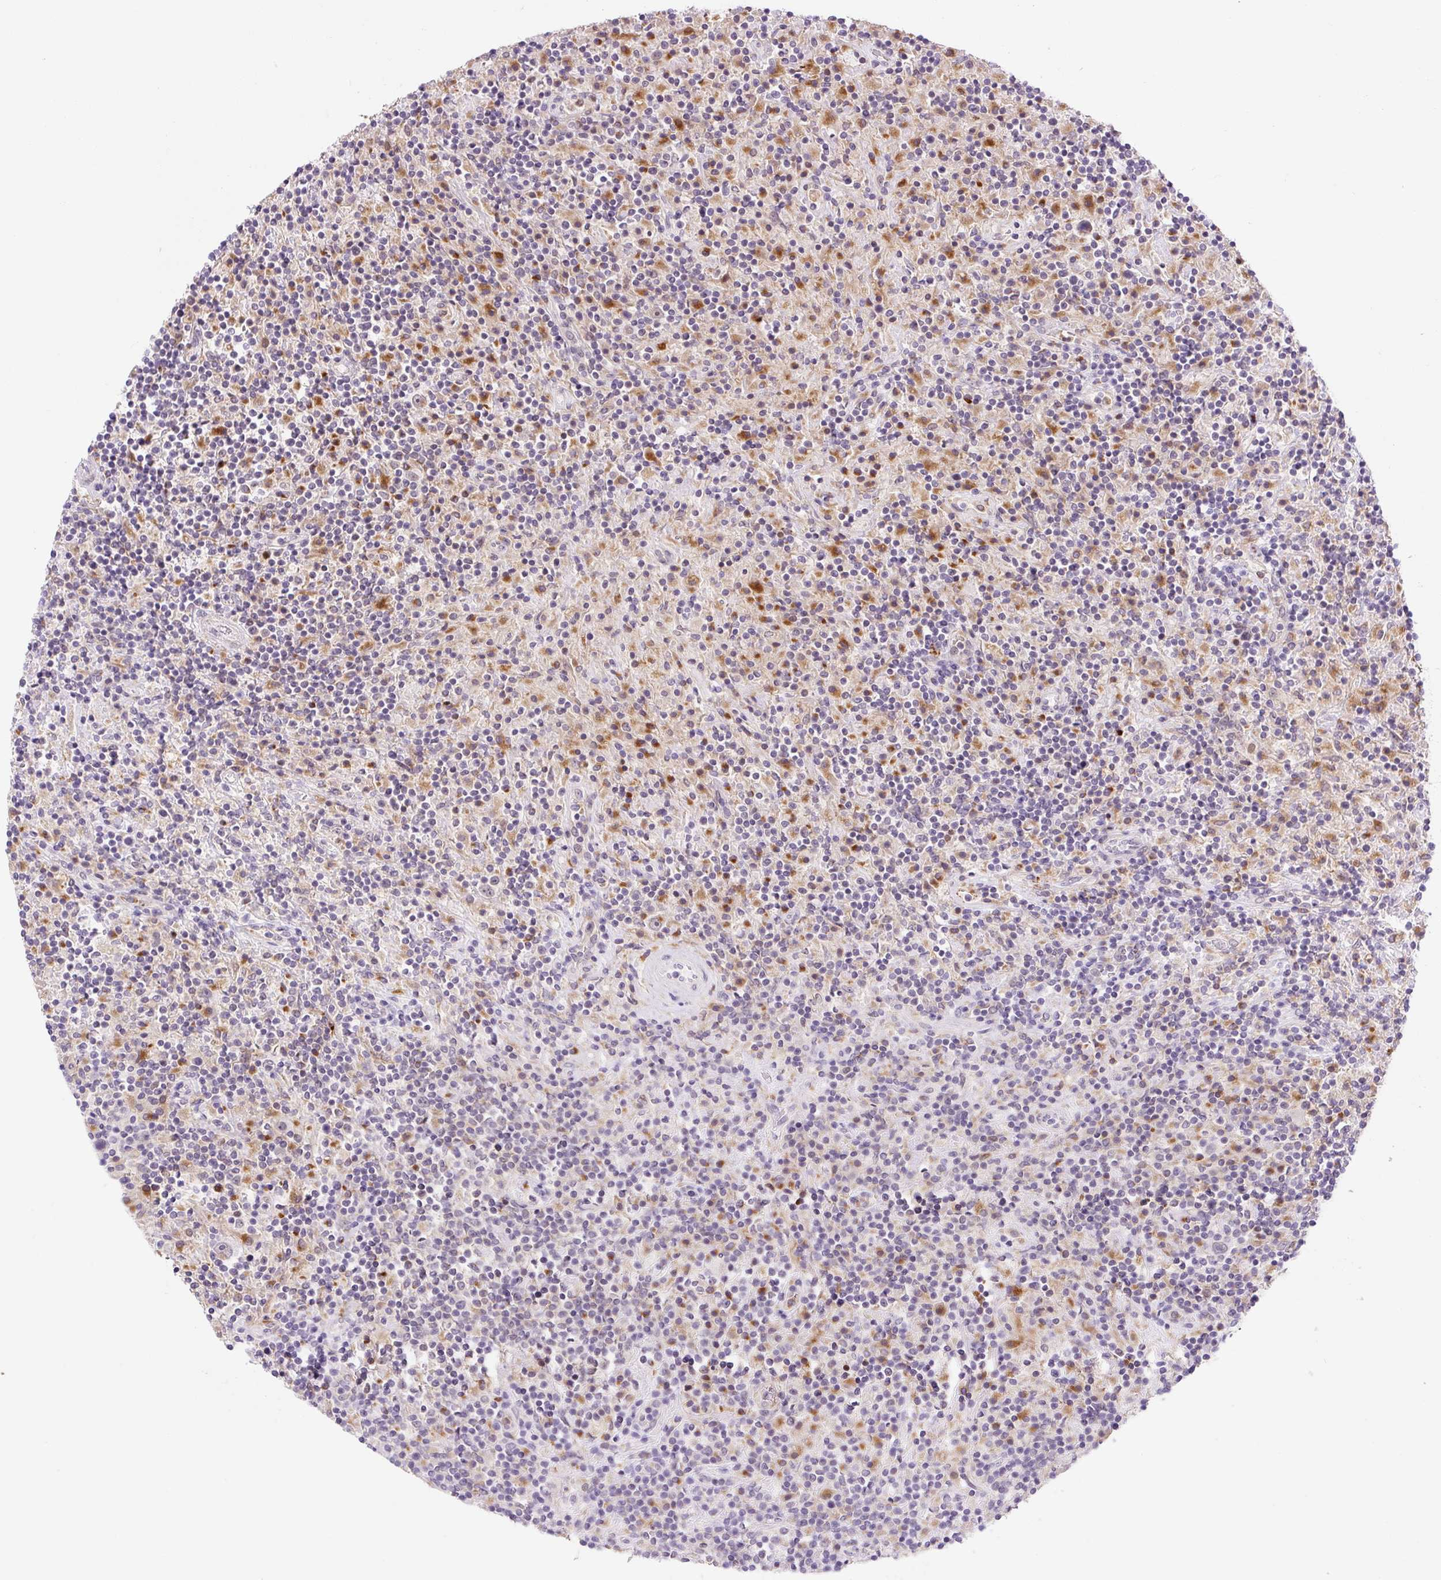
{"staining": {"intensity": "negative", "quantity": "none", "location": "none"}, "tissue": "lymphoma", "cell_type": "Tumor cells", "image_type": "cancer", "snomed": [{"axis": "morphology", "description": "Hodgkin's disease, NOS"}, {"axis": "topography", "description": "Lymph node"}], "caption": "Immunohistochemistry (IHC) histopathology image of neoplastic tissue: lymphoma stained with DAB (3,3'-diaminobenzidine) shows no significant protein staining in tumor cells.", "gene": "CEBPZOS", "patient": {"sex": "male", "age": 70}}